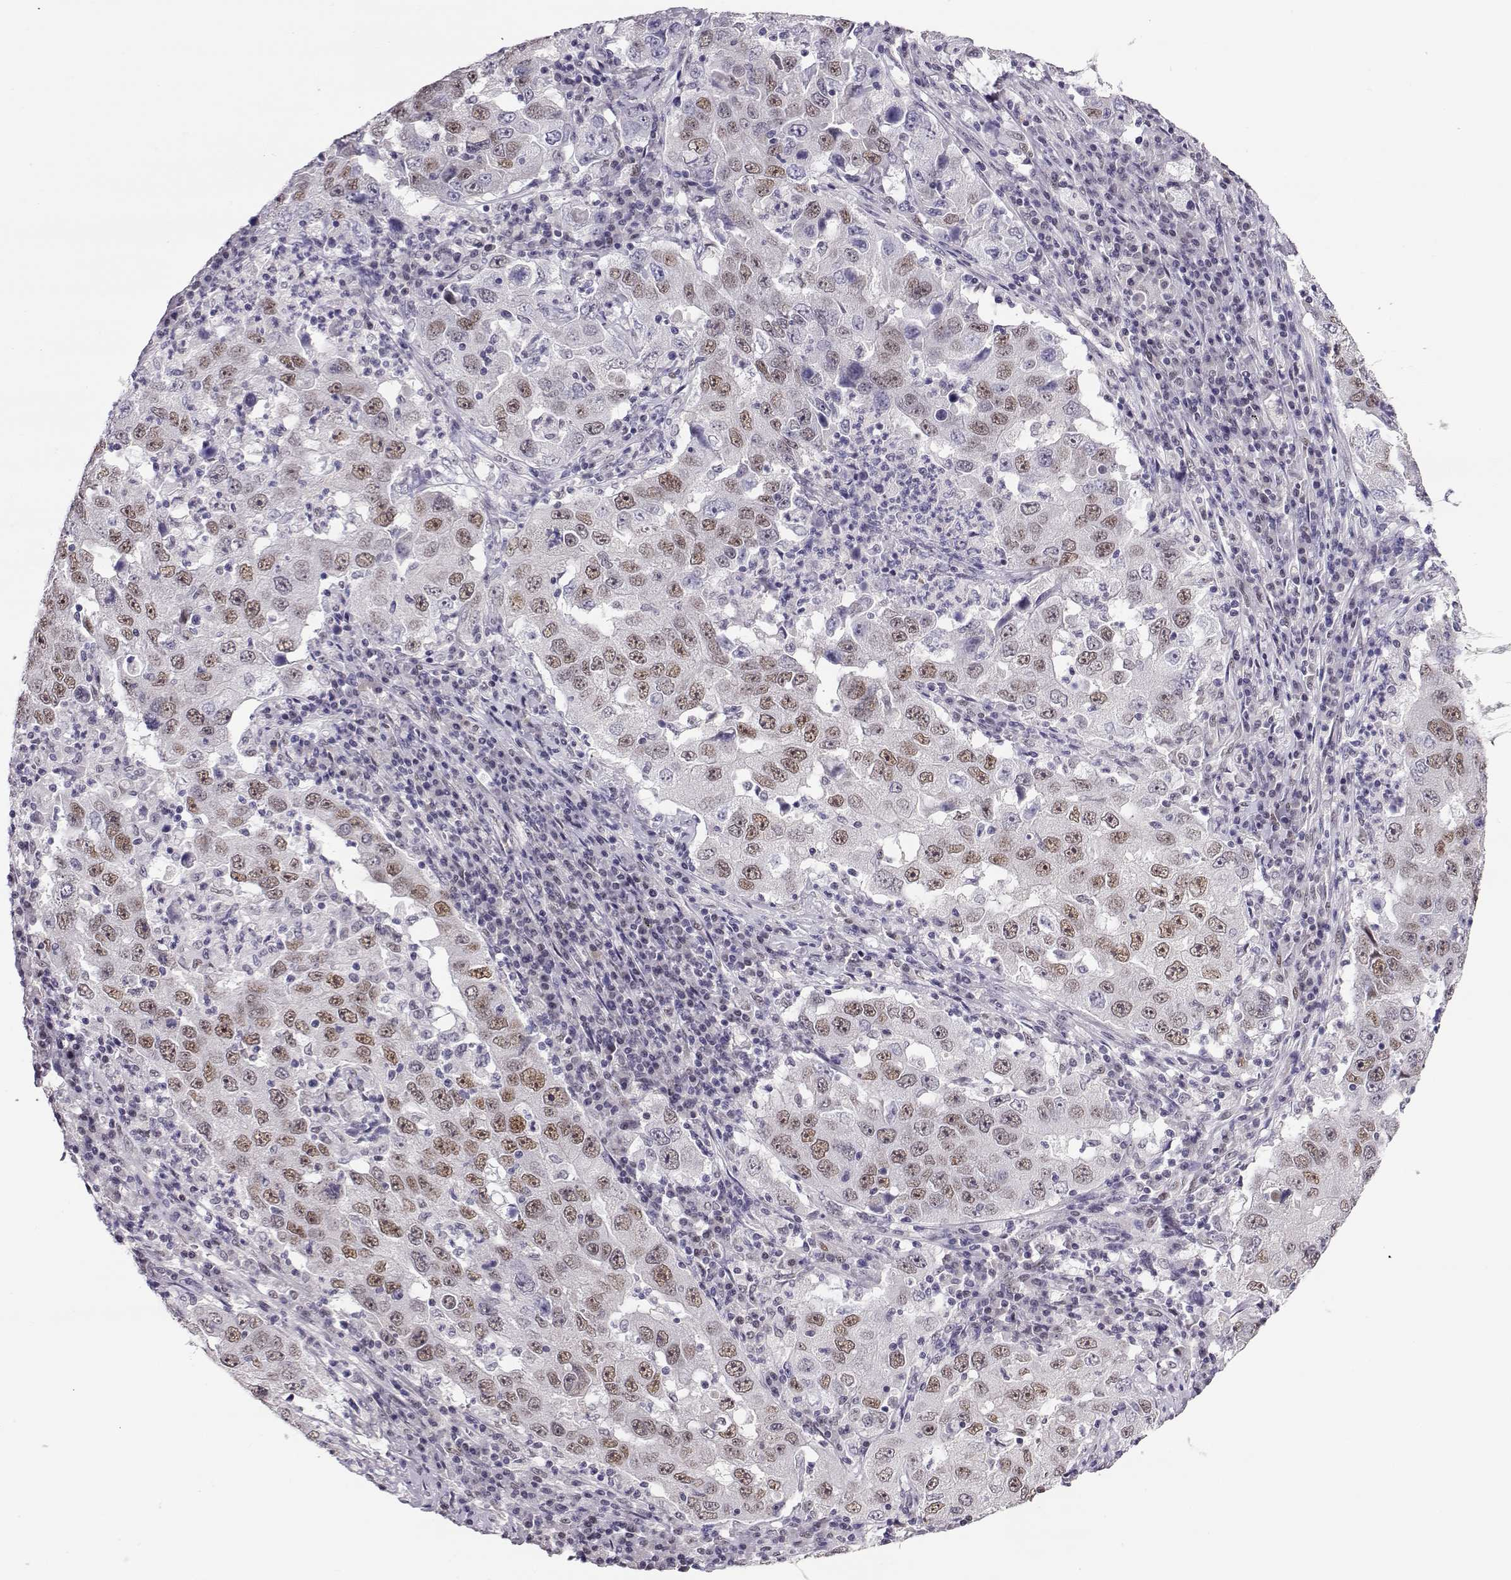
{"staining": {"intensity": "weak", "quantity": ">75%", "location": "nuclear"}, "tissue": "lung cancer", "cell_type": "Tumor cells", "image_type": "cancer", "snomed": [{"axis": "morphology", "description": "Adenocarcinoma, NOS"}, {"axis": "topography", "description": "Lung"}], "caption": "Lung cancer stained with DAB (3,3'-diaminobenzidine) IHC demonstrates low levels of weak nuclear positivity in approximately >75% of tumor cells. The protein of interest is shown in brown color, while the nuclei are stained blue.", "gene": "POLI", "patient": {"sex": "male", "age": 73}}